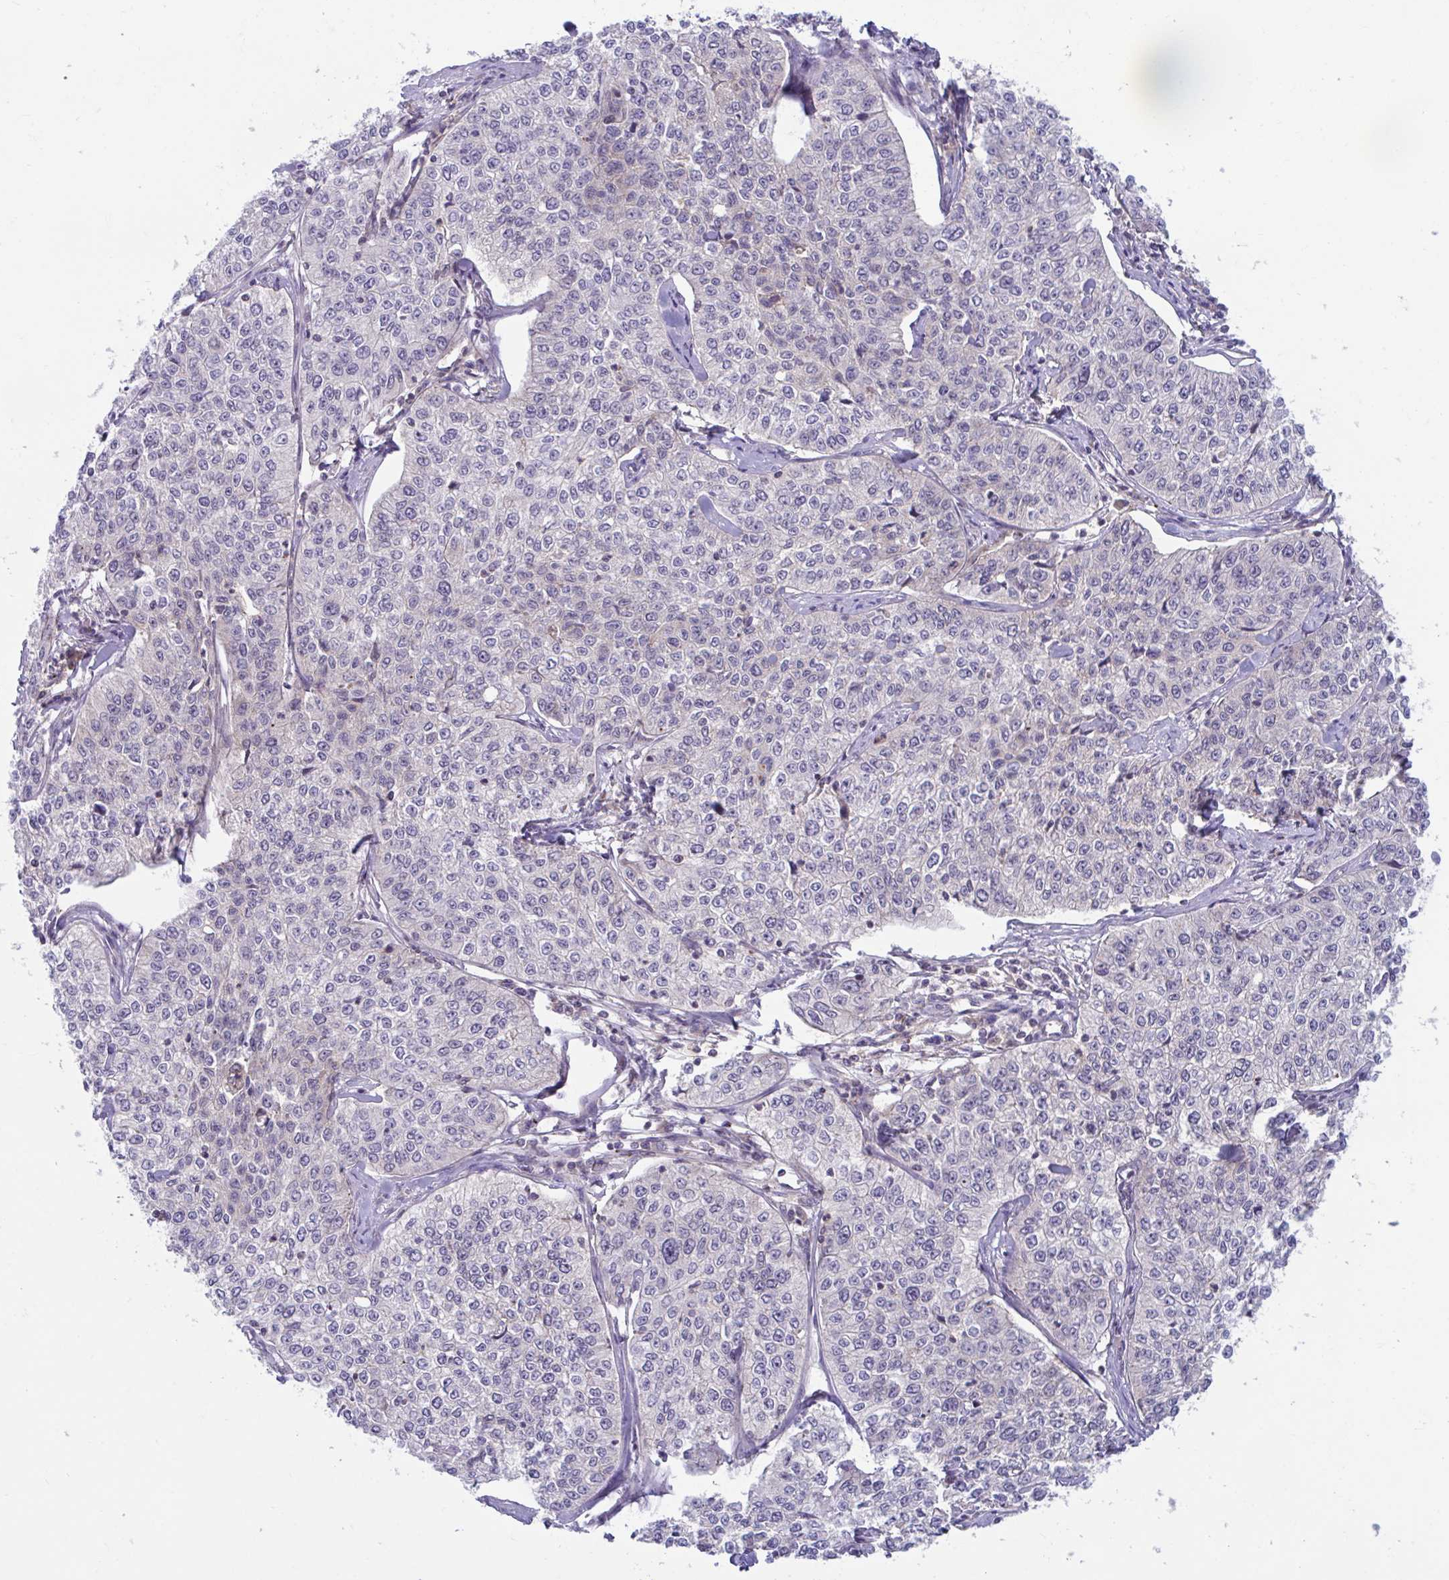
{"staining": {"intensity": "negative", "quantity": "none", "location": "none"}, "tissue": "cervical cancer", "cell_type": "Tumor cells", "image_type": "cancer", "snomed": [{"axis": "morphology", "description": "Squamous cell carcinoma, NOS"}, {"axis": "topography", "description": "Cervix"}], "caption": "Tumor cells are negative for brown protein staining in cervical squamous cell carcinoma.", "gene": "IST1", "patient": {"sex": "female", "age": 35}}